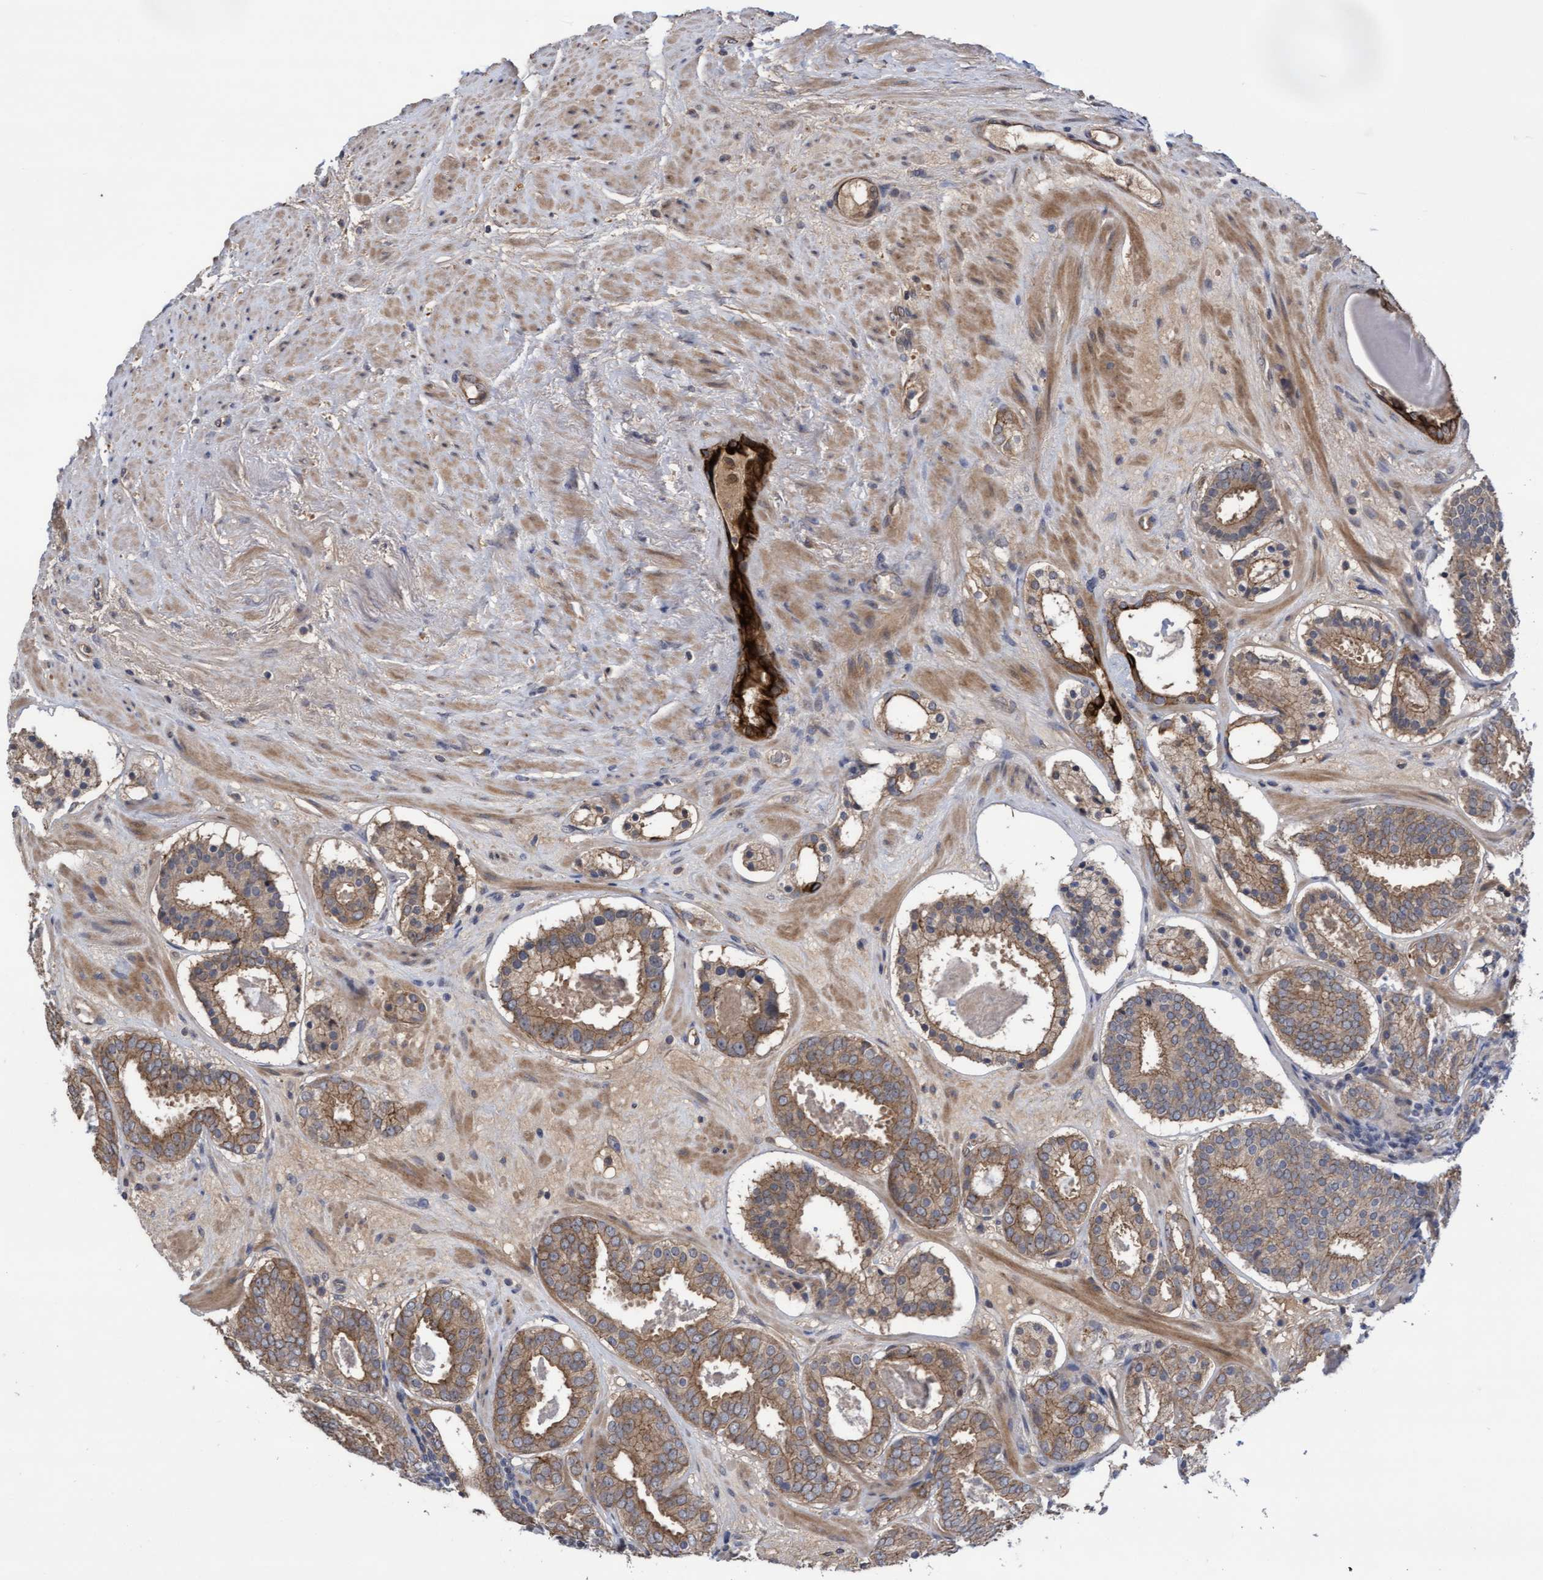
{"staining": {"intensity": "weak", "quantity": ">75%", "location": "cytoplasmic/membranous"}, "tissue": "prostate cancer", "cell_type": "Tumor cells", "image_type": "cancer", "snomed": [{"axis": "morphology", "description": "Adenocarcinoma, Low grade"}, {"axis": "topography", "description": "Prostate"}], "caption": "Adenocarcinoma (low-grade) (prostate) was stained to show a protein in brown. There is low levels of weak cytoplasmic/membranous staining in about >75% of tumor cells.", "gene": "COBL", "patient": {"sex": "male", "age": 69}}